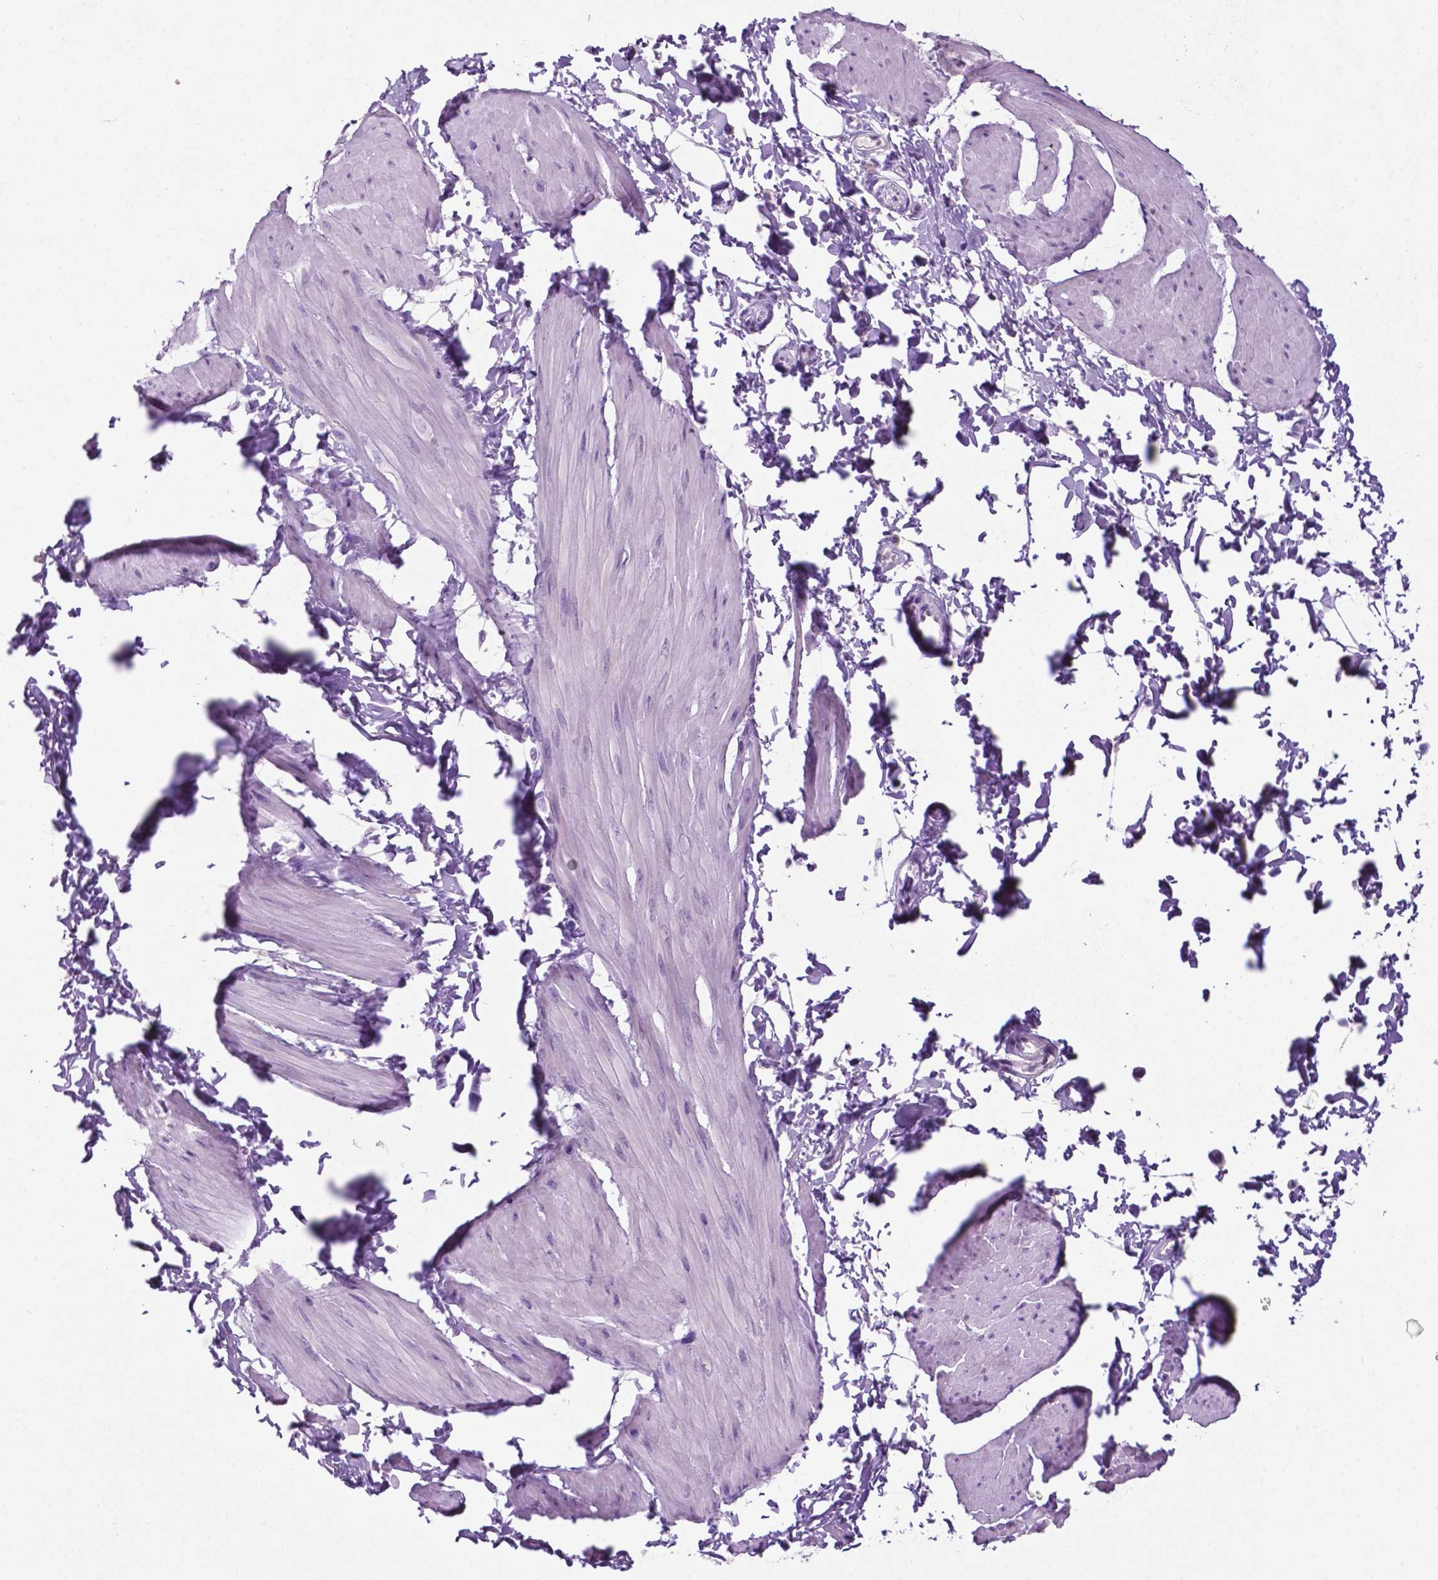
{"staining": {"intensity": "negative", "quantity": "none", "location": "none"}, "tissue": "adipose tissue", "cell_type": "Adipocytes", "image_type": "normal", "snomed": [{"axis": "morphology", "description": "Normal tissue, NOS"}, {"axis": "topography", "description": "Smooth muscle"}, {"axis": "topography", "description": "Peripheral nerve tissue"}], "caption": "This is a micrograph of immunohistochemistry staining of normal adipose tissue, which shows no staining in adipocytes.", "gene": "PHGR1", "patient": {"sex": "male", "age": 58}}